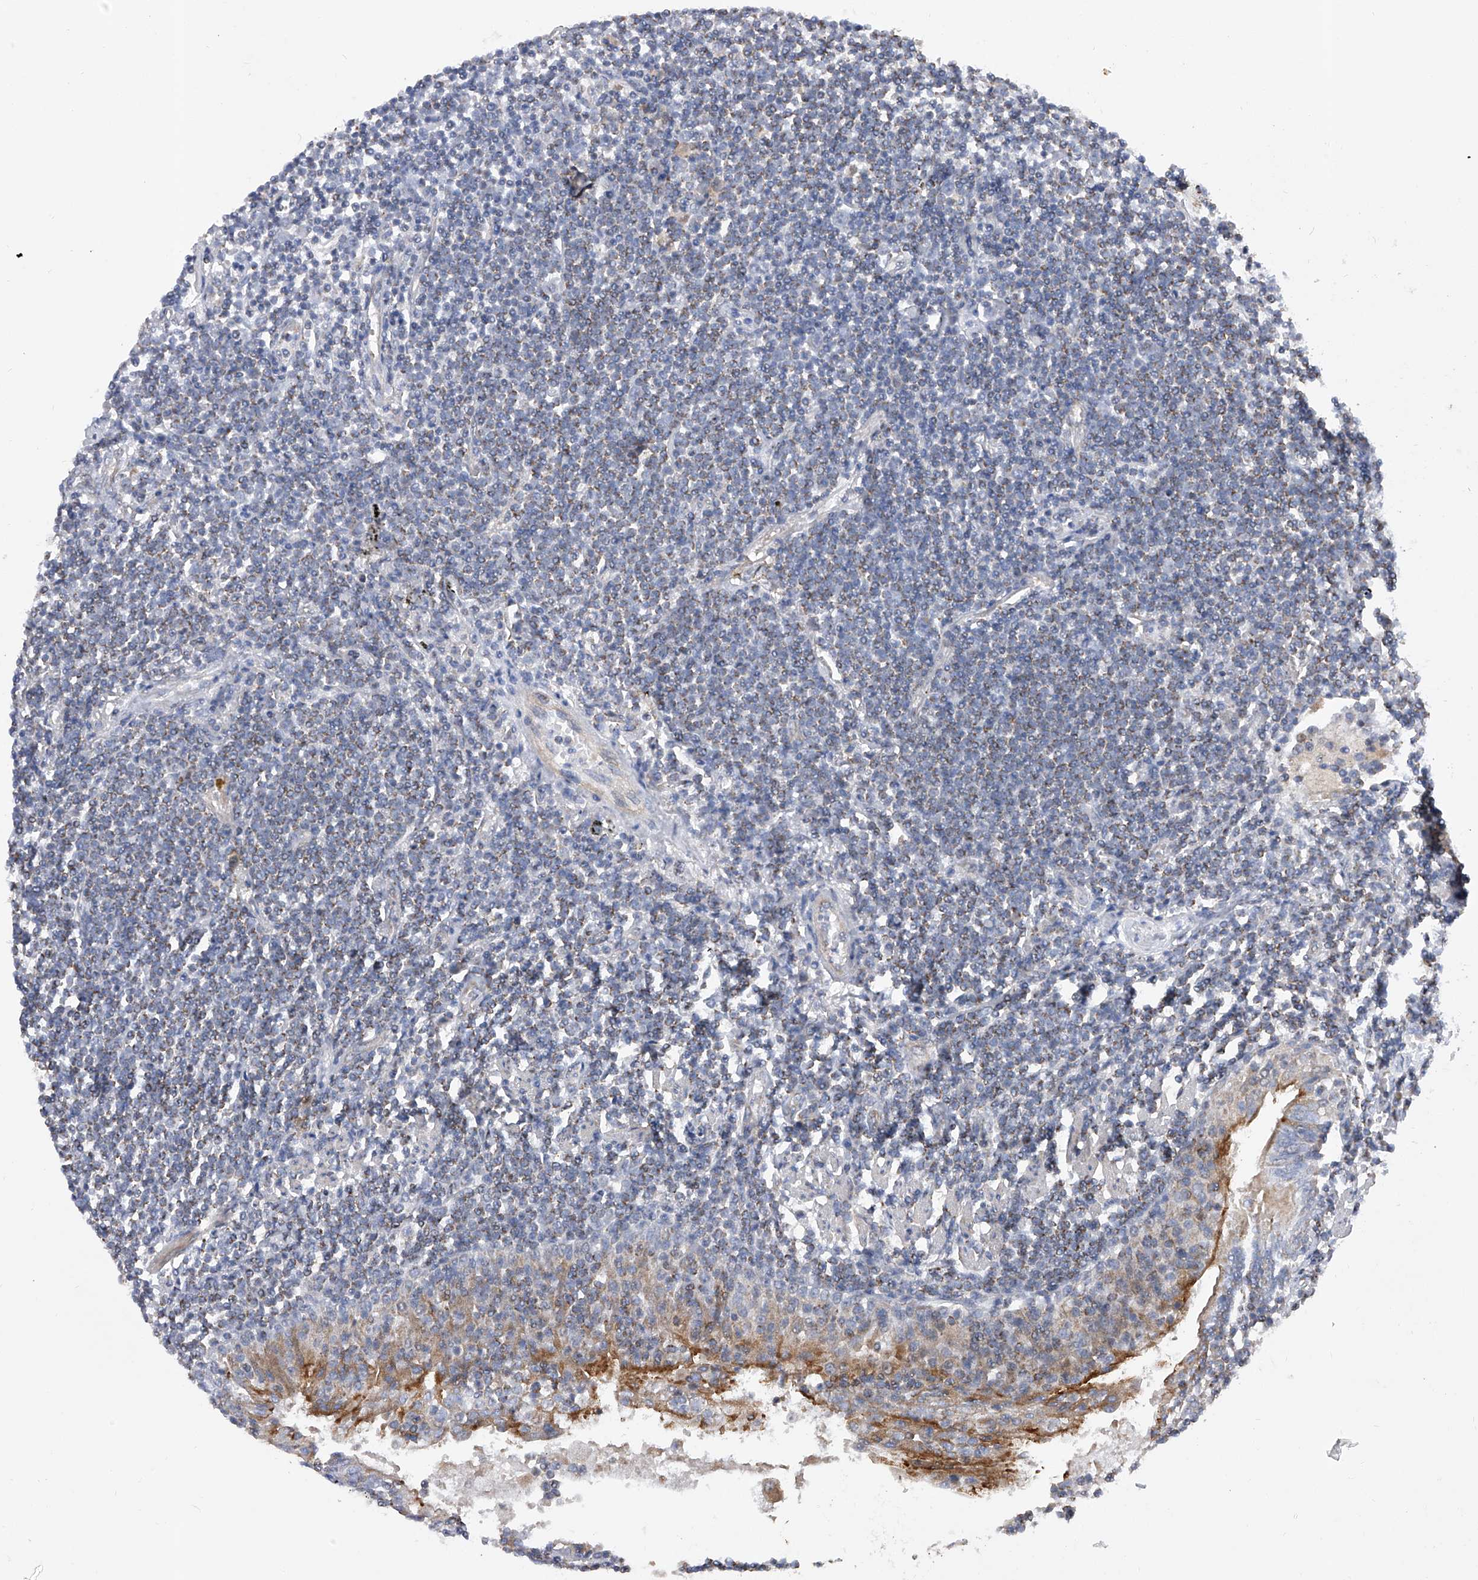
{"staining": {"intensity": "weak", "quantity": ">75%", "location": "cytoplasmic/membranous"}, "tissue": "lymphoma", "cell_type": "Tumor cells", "image_type": "cancer", "snomed": [{"axis": "morphology", "description": "Malignant lymphoma, non-Hodgkin's type, Low grade"}, {"axis": "topography", "description": "Lung"}], "caption": "Low-grade malignant lymphoma, non-Hodgkin's type stained with a protein marker shows weak staining in tumor cells.", "gene": "PDSS2", "patient": {"sex": "female", "age": 71}}